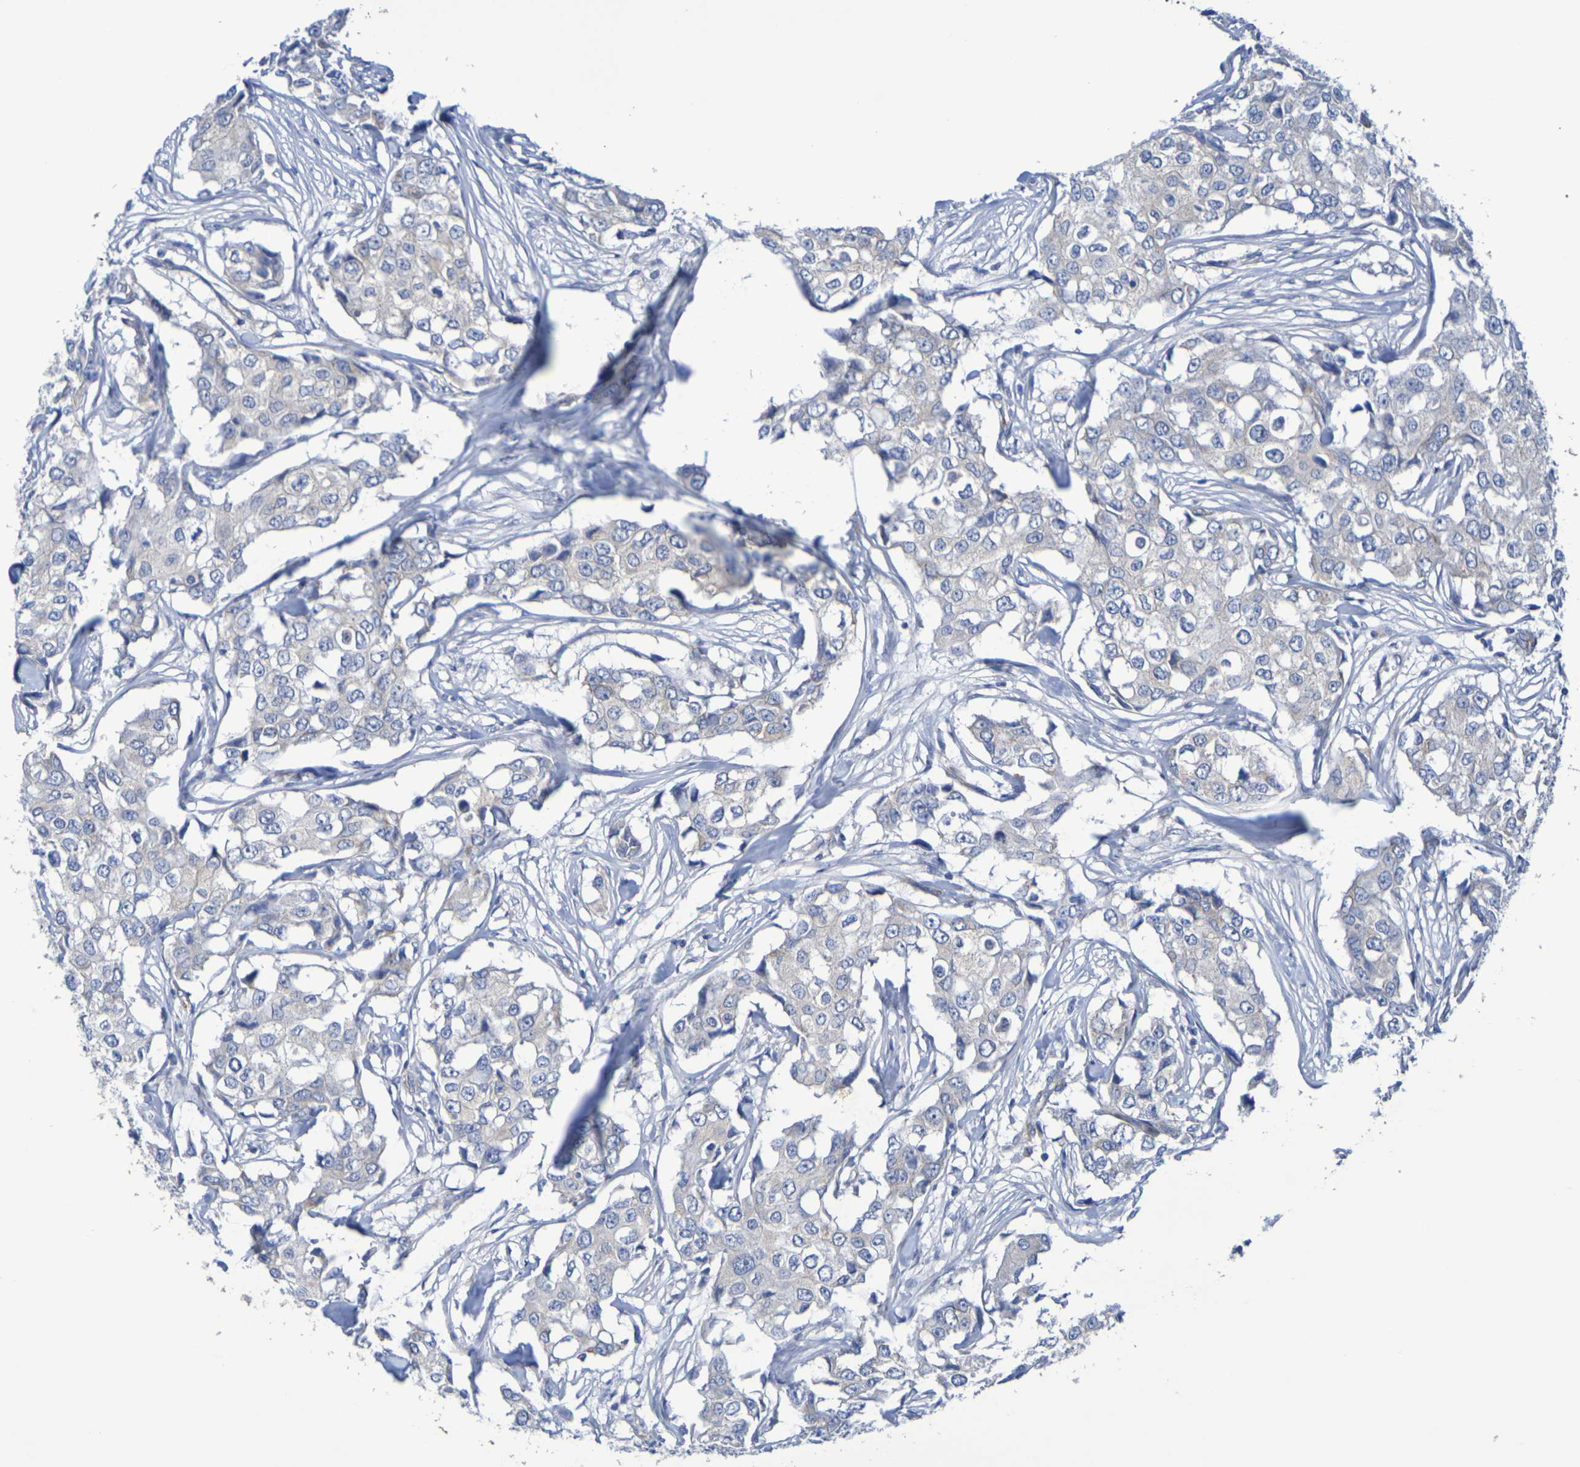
{"staining": {"intensity": "weak", "quantity": "<25%", "location": "cytoplasmic/membranous"}, "tissue": "breast cancer", "cell_type": "Tumor cells", "image_type": "cancer", "snomed": [{"axis": "morphology", "description": "Duct carcinoma"}, {"axis": "topography", "description": "Breast"}], "caption": "Immunohistochemistry (IHC) micrograph of neoplastic tissue: breast cancer (infiltrating ductal carcinoma) stained with DAB (3,3'-diaminobenzidine) exhibits no significant protein positivity in tumor cells.", "gene": "TMCC3", "patient": {"sex": "female", "age": 27}}